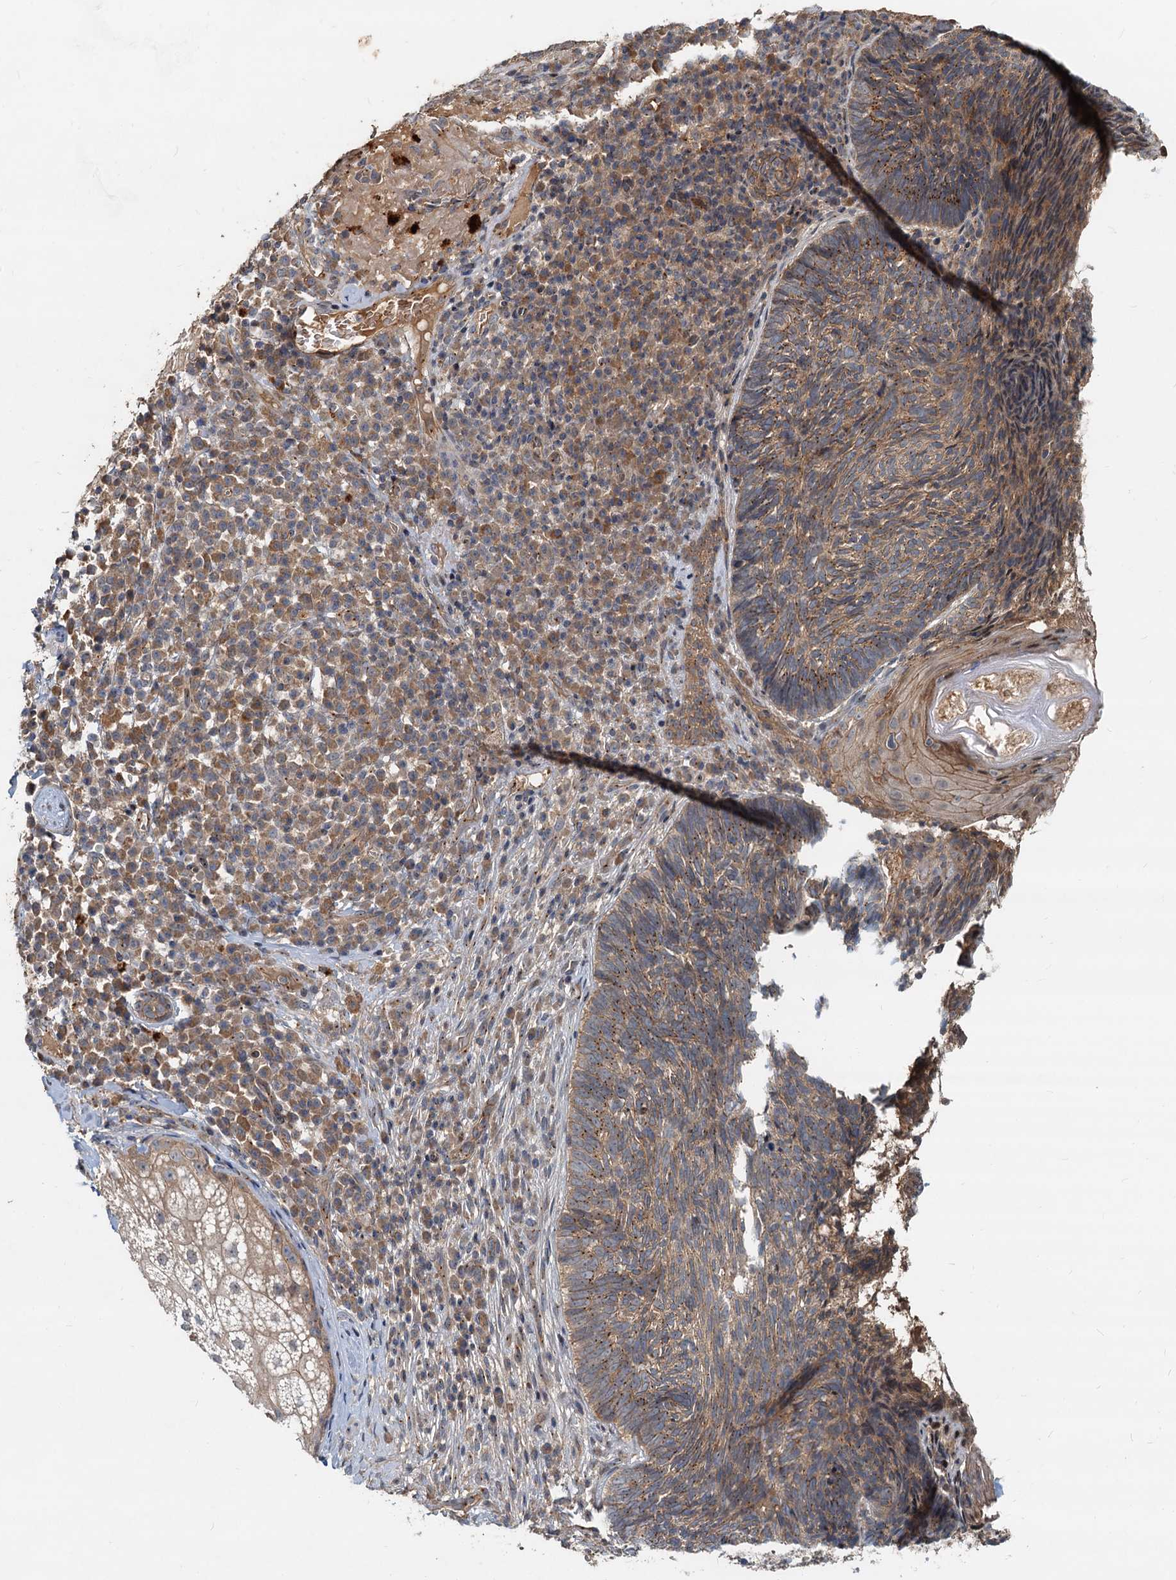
{"staining": {"intensity": "moderate", "quantity": ">75%", "location": "cytoplasmic/membranous"}, "tissue": "skin cancer", "cell_type": "Tumor cells", "image_type": "cancer", "snomed": [{"axis": "morphology", "description": "Basal cell carcinoma"}, {"axis": "topography", "description": "Skin"}], "caption": "Skin cancer (basal cell carcinoma) stained with DAB (3,3'-diaminobenzidine) immunohistochemistry displays medium levels of moderate cytoplasmic/membranous expression in approximately >75% of tumor cells.", "gene": "CEP68", "patient": {"sex": "male", "age": 88}}